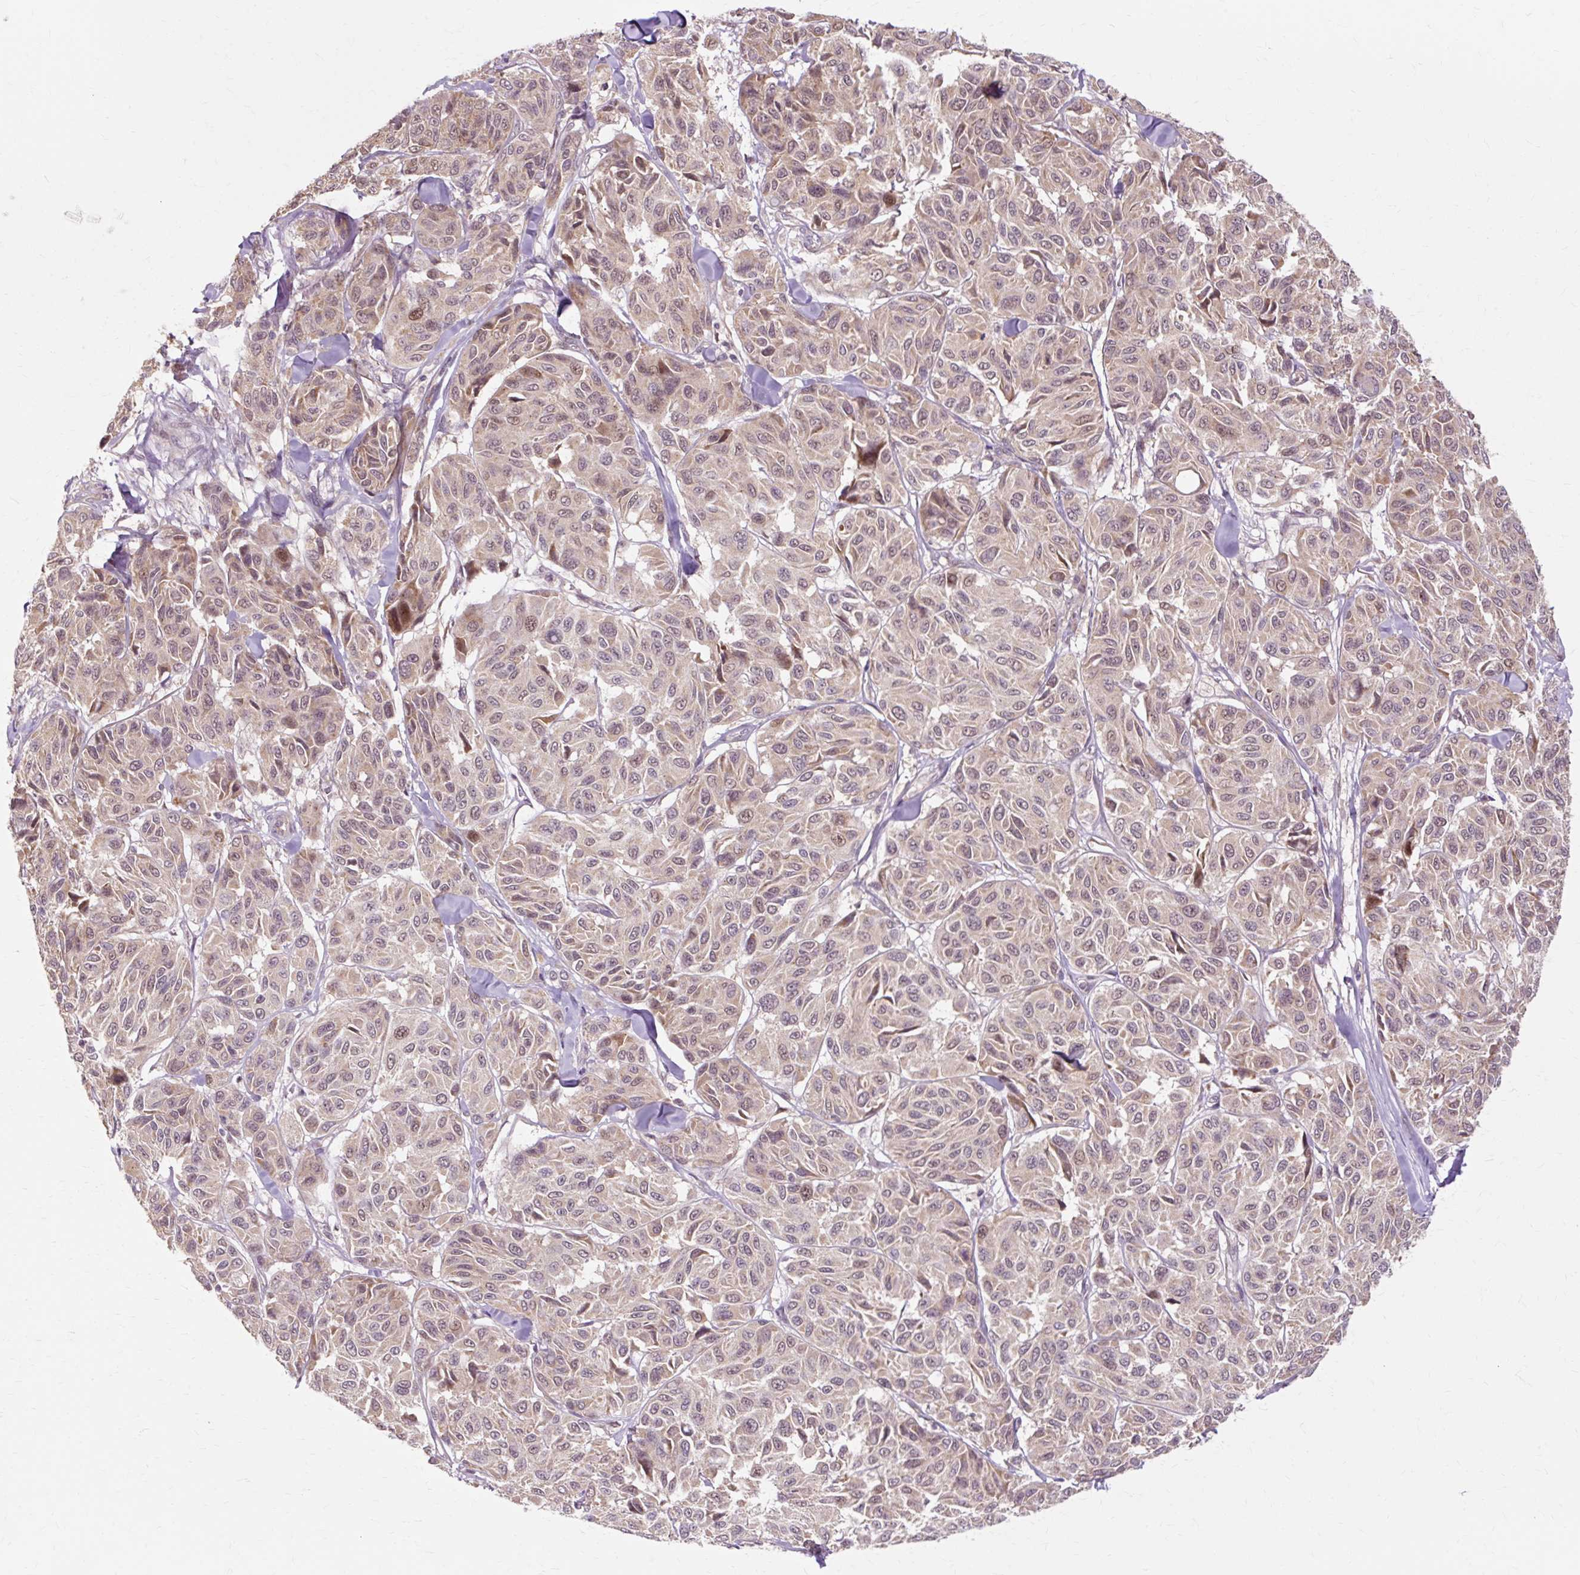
{"staining": {"intensity": "weak", "quantity": ">75%", "location": "cytoplasmic/membranous,nuclear"}, "tissue": "melanoma", "cell_type": "Tumor cells", "image_type": "cancer", "snomed": [{"axis": "morphology", "description": "Malignant melanoma, NOS"}, {"axis": "topography", "description": "Skin"}], "caption": "Tumor cells demonstrate low levels of weak cytoplasmic/membranous and nuclear positivity in approximately >75% of cells in human malignant melanoma. The protein is shown in brown color, while the nuclei are stained blue.", "gene": "GEMIN2", "patient": {"sex": "female", "age": 66}}